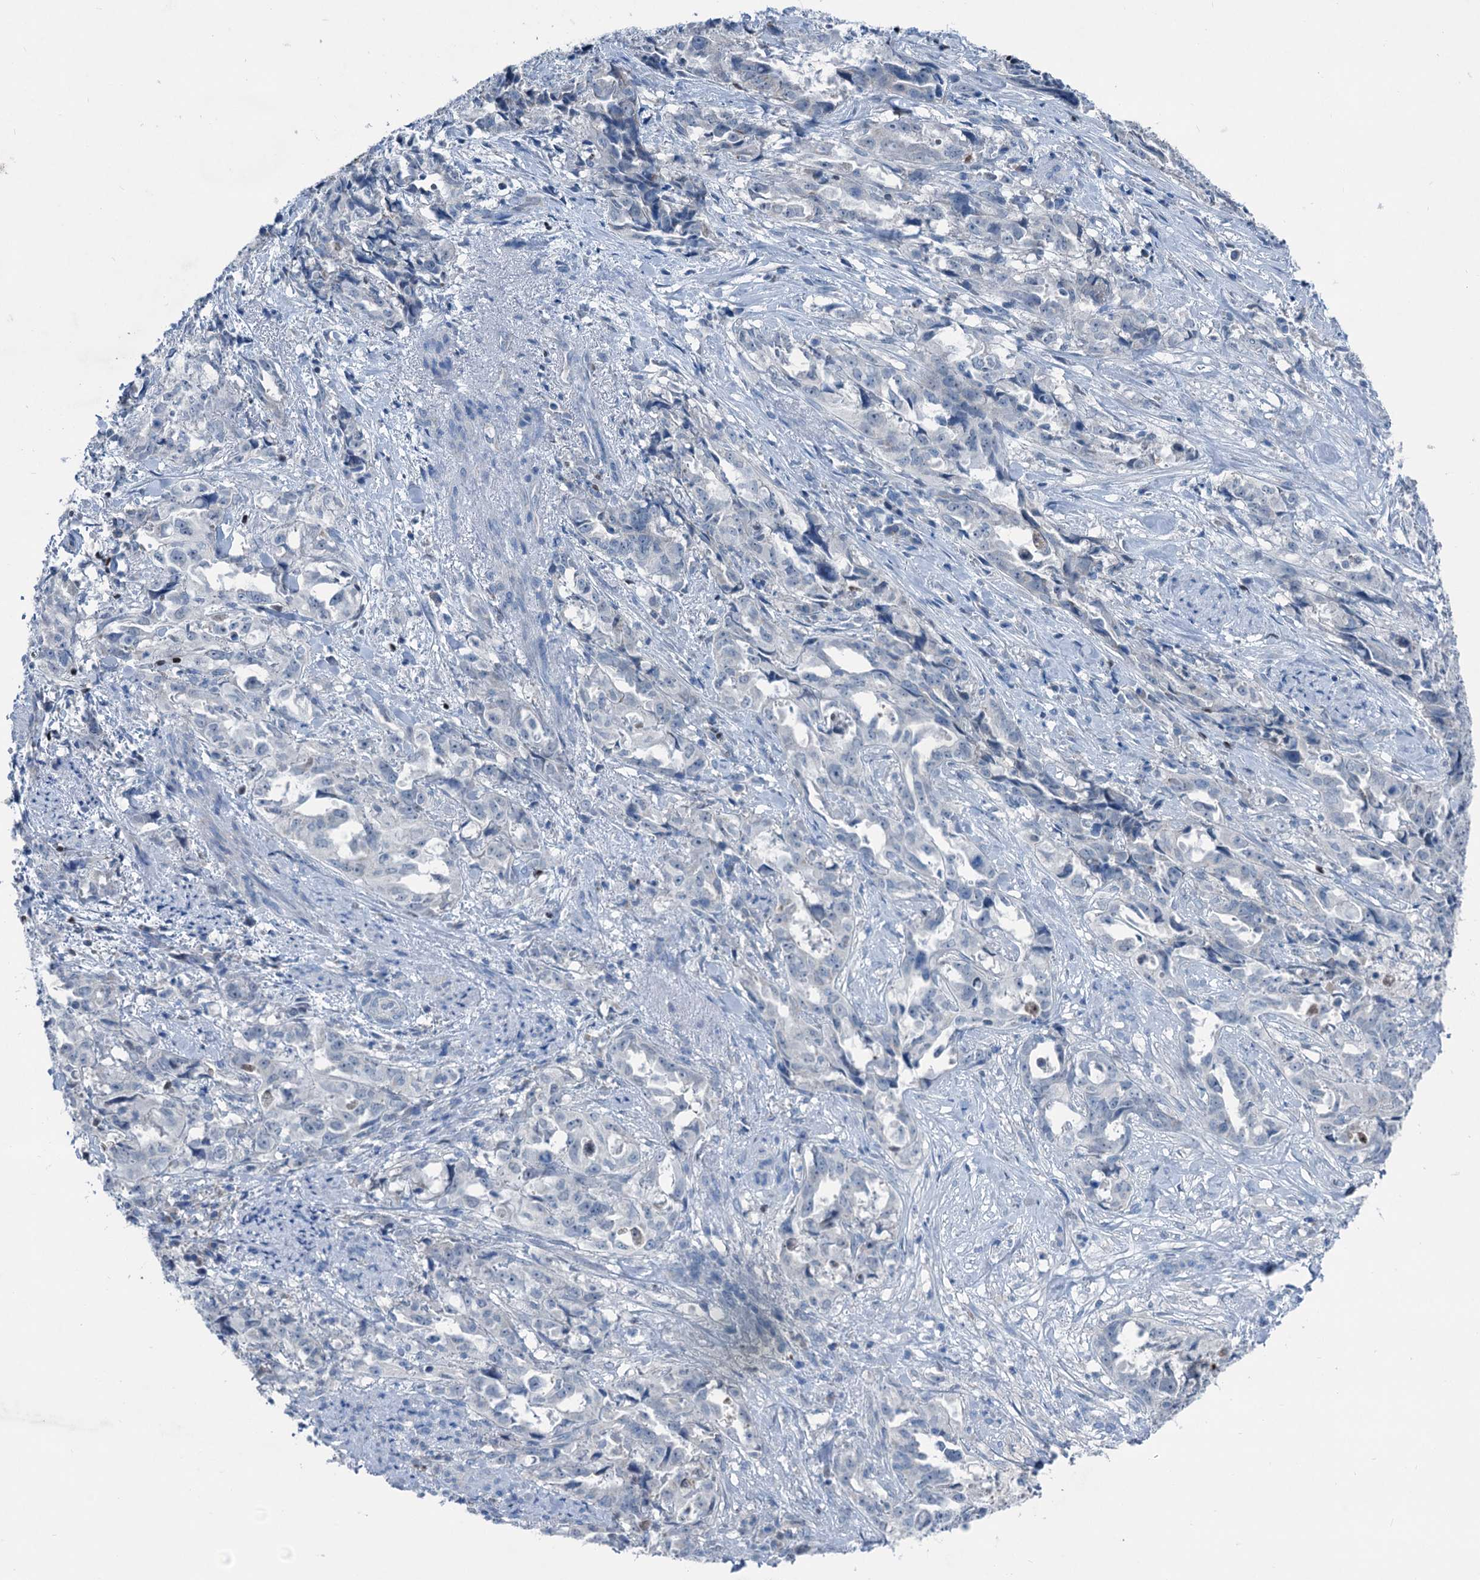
{"staining": {"intensity": "negative", "quantity": "none", "location": "none"}, "tissue": "endometrial cancer", "cell_type": "Tumor cells", "image_type": "cancer", "snomed": [{"axis": "morphology", "description": "Adenocarcinoma, NOS"}, {"axis": "topography", "description": "Endometrium"}], "caption": "Endometrial adenocarcinoma was stained to show a protein in brown. There is no significant expression in tumor cells. (Brightfield microscopy of DAB (3,3'-diaminobenzidine) immunohistochemistry at high magnification).", "gene": "ELP4", "patient": {"sex": "female", "age": 65}}